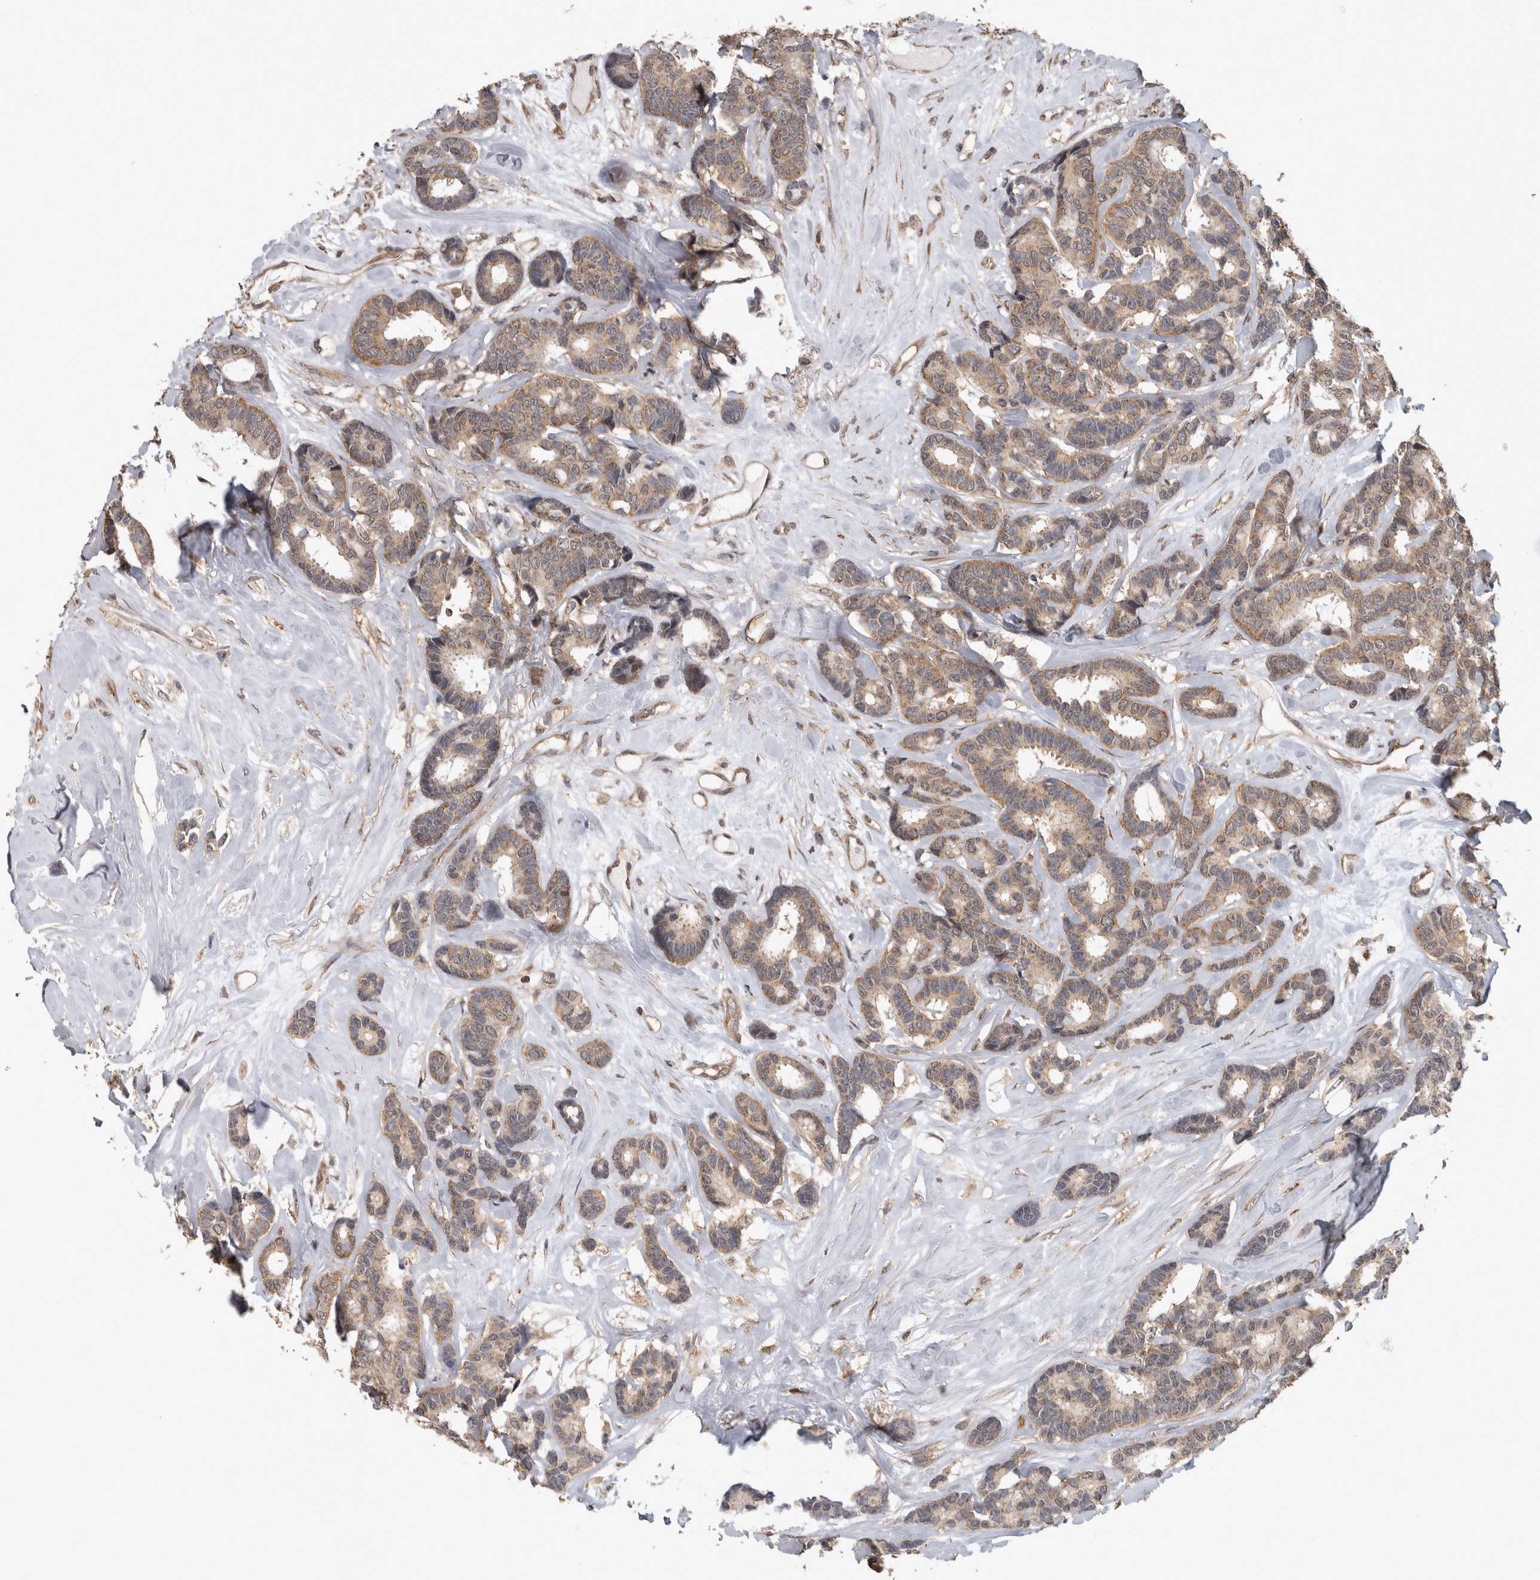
{"staining": {"intensity": "moderate", "quantity": ">75%", "location": "cytoplasmic/membranous"}, "tissue": "breast cancer", "cell_type": "Tumor cells", "image_type": "cancer", "snomed": [{"axis": "morphology", "description": "Duct carcinoma"}, {"axis": "topography", "description": "Breast"}], "caption": "High-power microscopy captured an immunohistochemistry (IHC) image of breast cancer, revealing moderate cytoplasmic/membranous positivity in about >75% of tumor cells.", "gene": "ATXN2", "patient": {"sex": "female", "age": 87}}